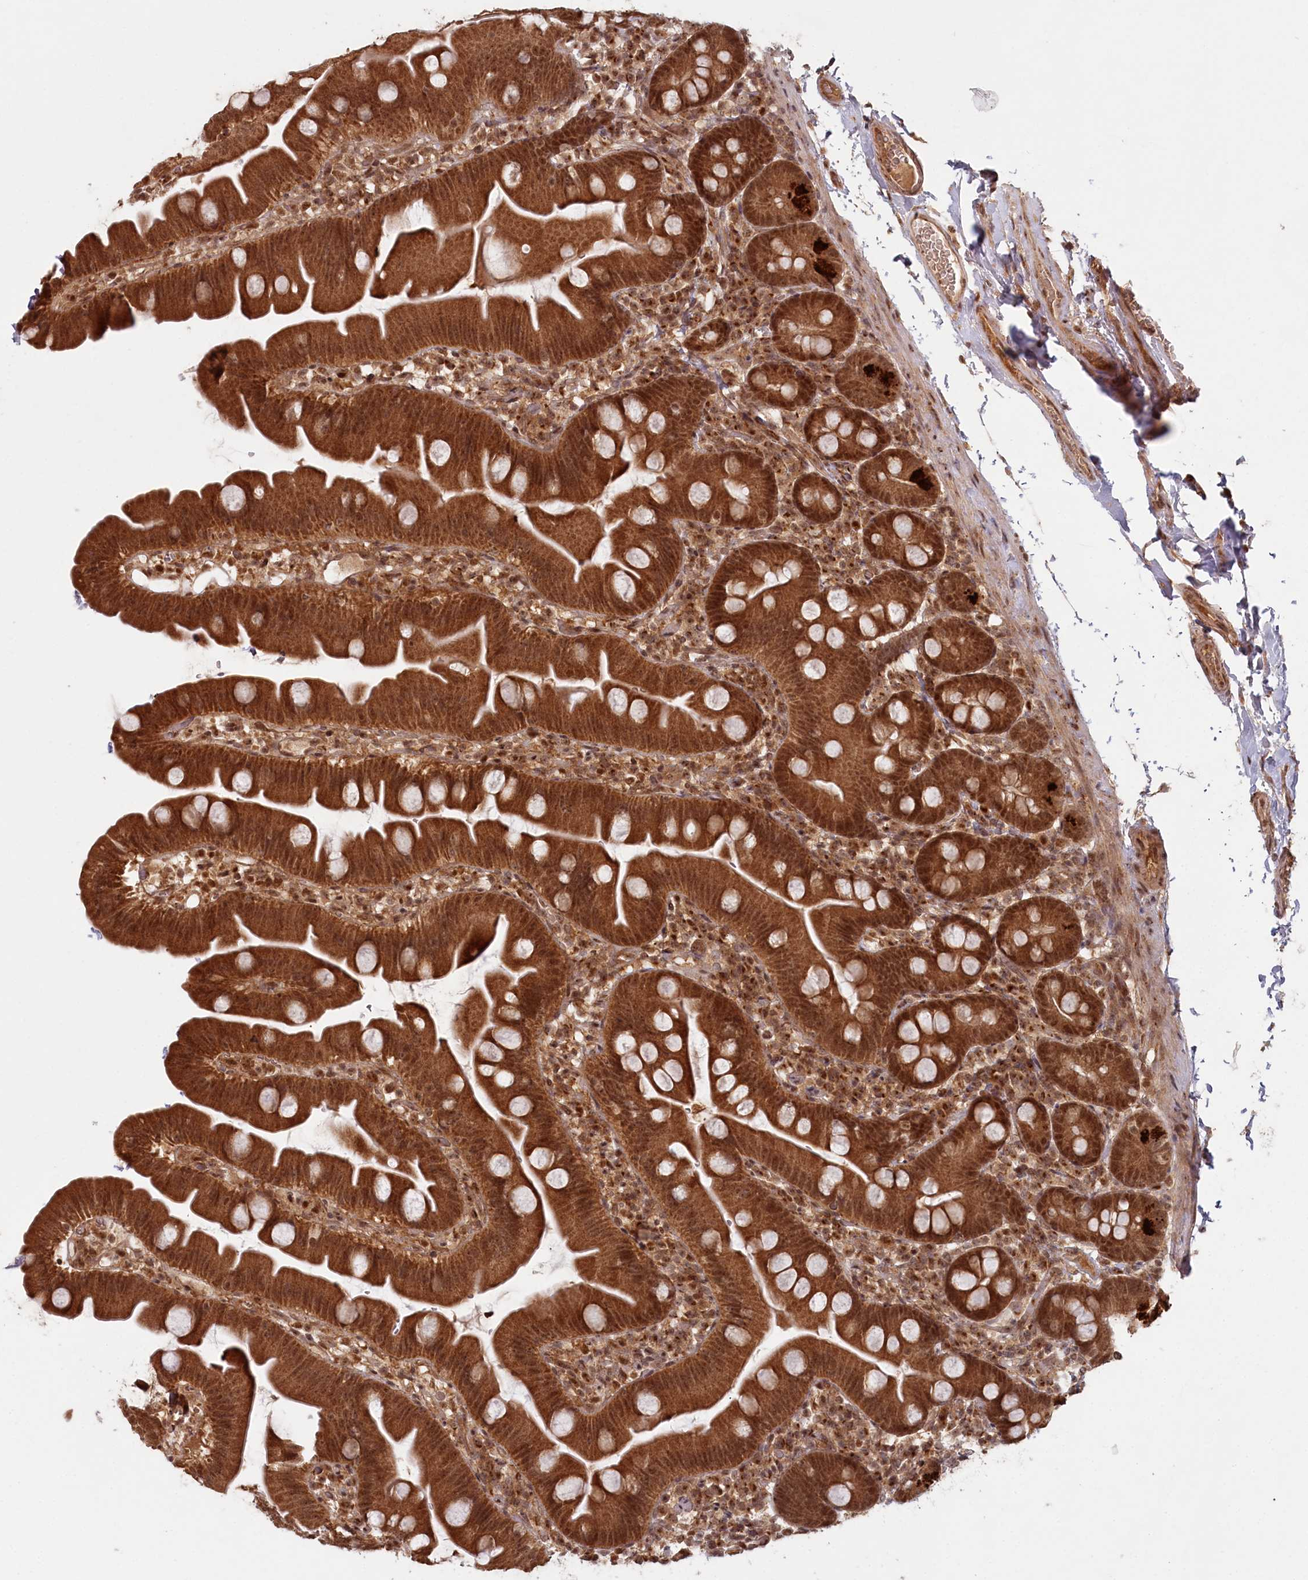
{"staining": {"intensity": "strong", "quantity": ">75%", "location": "cytoplasmic/membranous,nuclear"}, "tissue": "small intestine", "cell_type": "Glandular cells", "image_type": "normal", "snomed": [{"axis": "morphology", "description": "Normal tissue, NOS"}, {"axis": "topography", "description": "Small intestine"}], "caption": "Human small intestine stained with a brown dye reveals strong cytoplasmic/membranous,nuclear positive expression in approximately >75% of glandular cells.", "gene": "WAPL", "patient": {"sex": "female", "age": 68}}